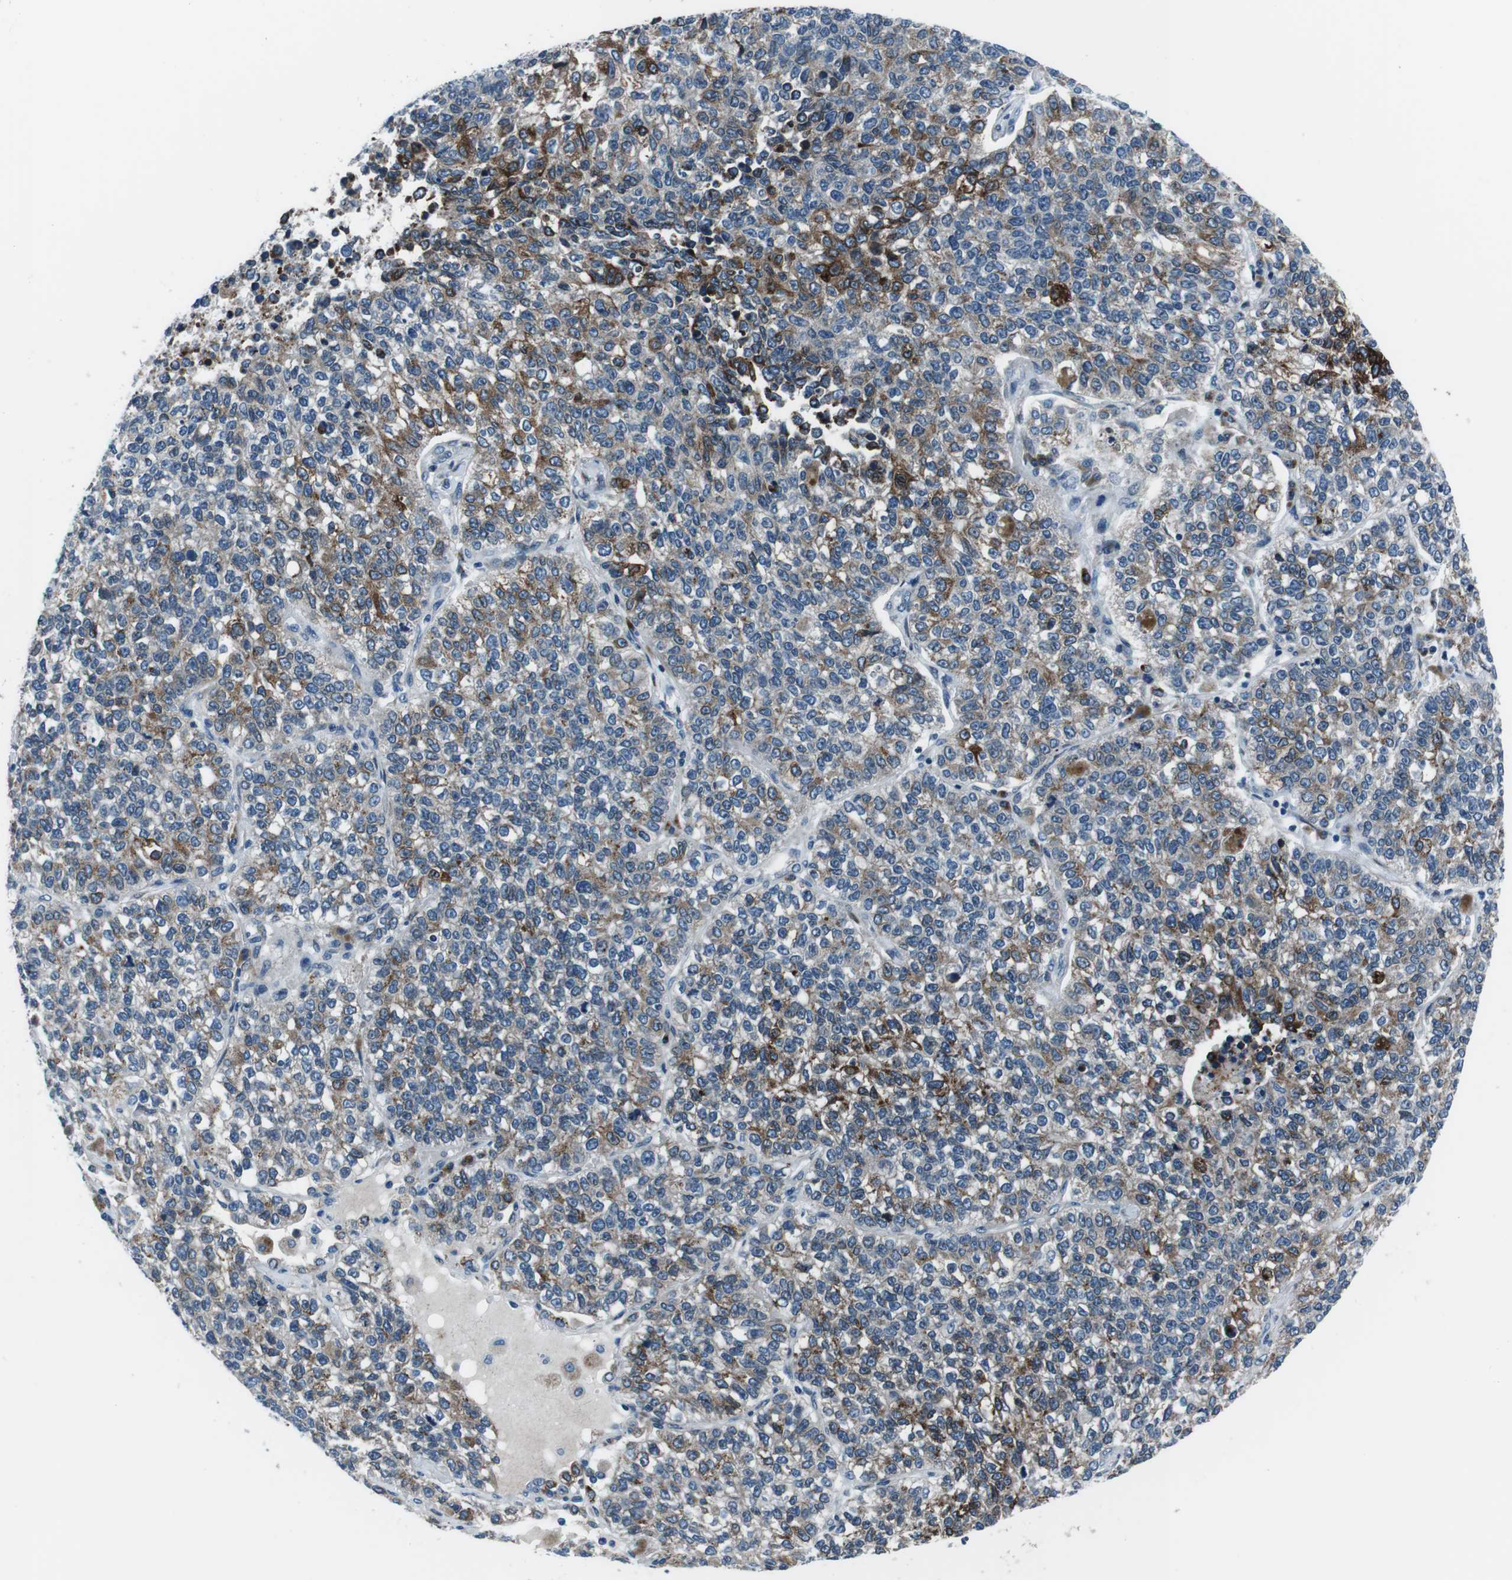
{"staining": {"intensity": "weak", "quantity": ">75%", "location": "cytoplasmic/membranous"}, "tissue": "lung cancer", "cell_type": "Tumor cells", "image_type": "cancer", "snomed": [{"axis": "morphology", "description": "Adenocarcinoma, NOS"}, {"axis": "topography", "description": "Lung"}], "caption": "A brown stain labels weak cytoplasmic/membranous positivity of a protein in lung cancer (adenocarcinoma) tumor cells. Nuclei are stained in blue.", "gene": "NUCB2", "patient": {"sex": "male", "age": 49}}